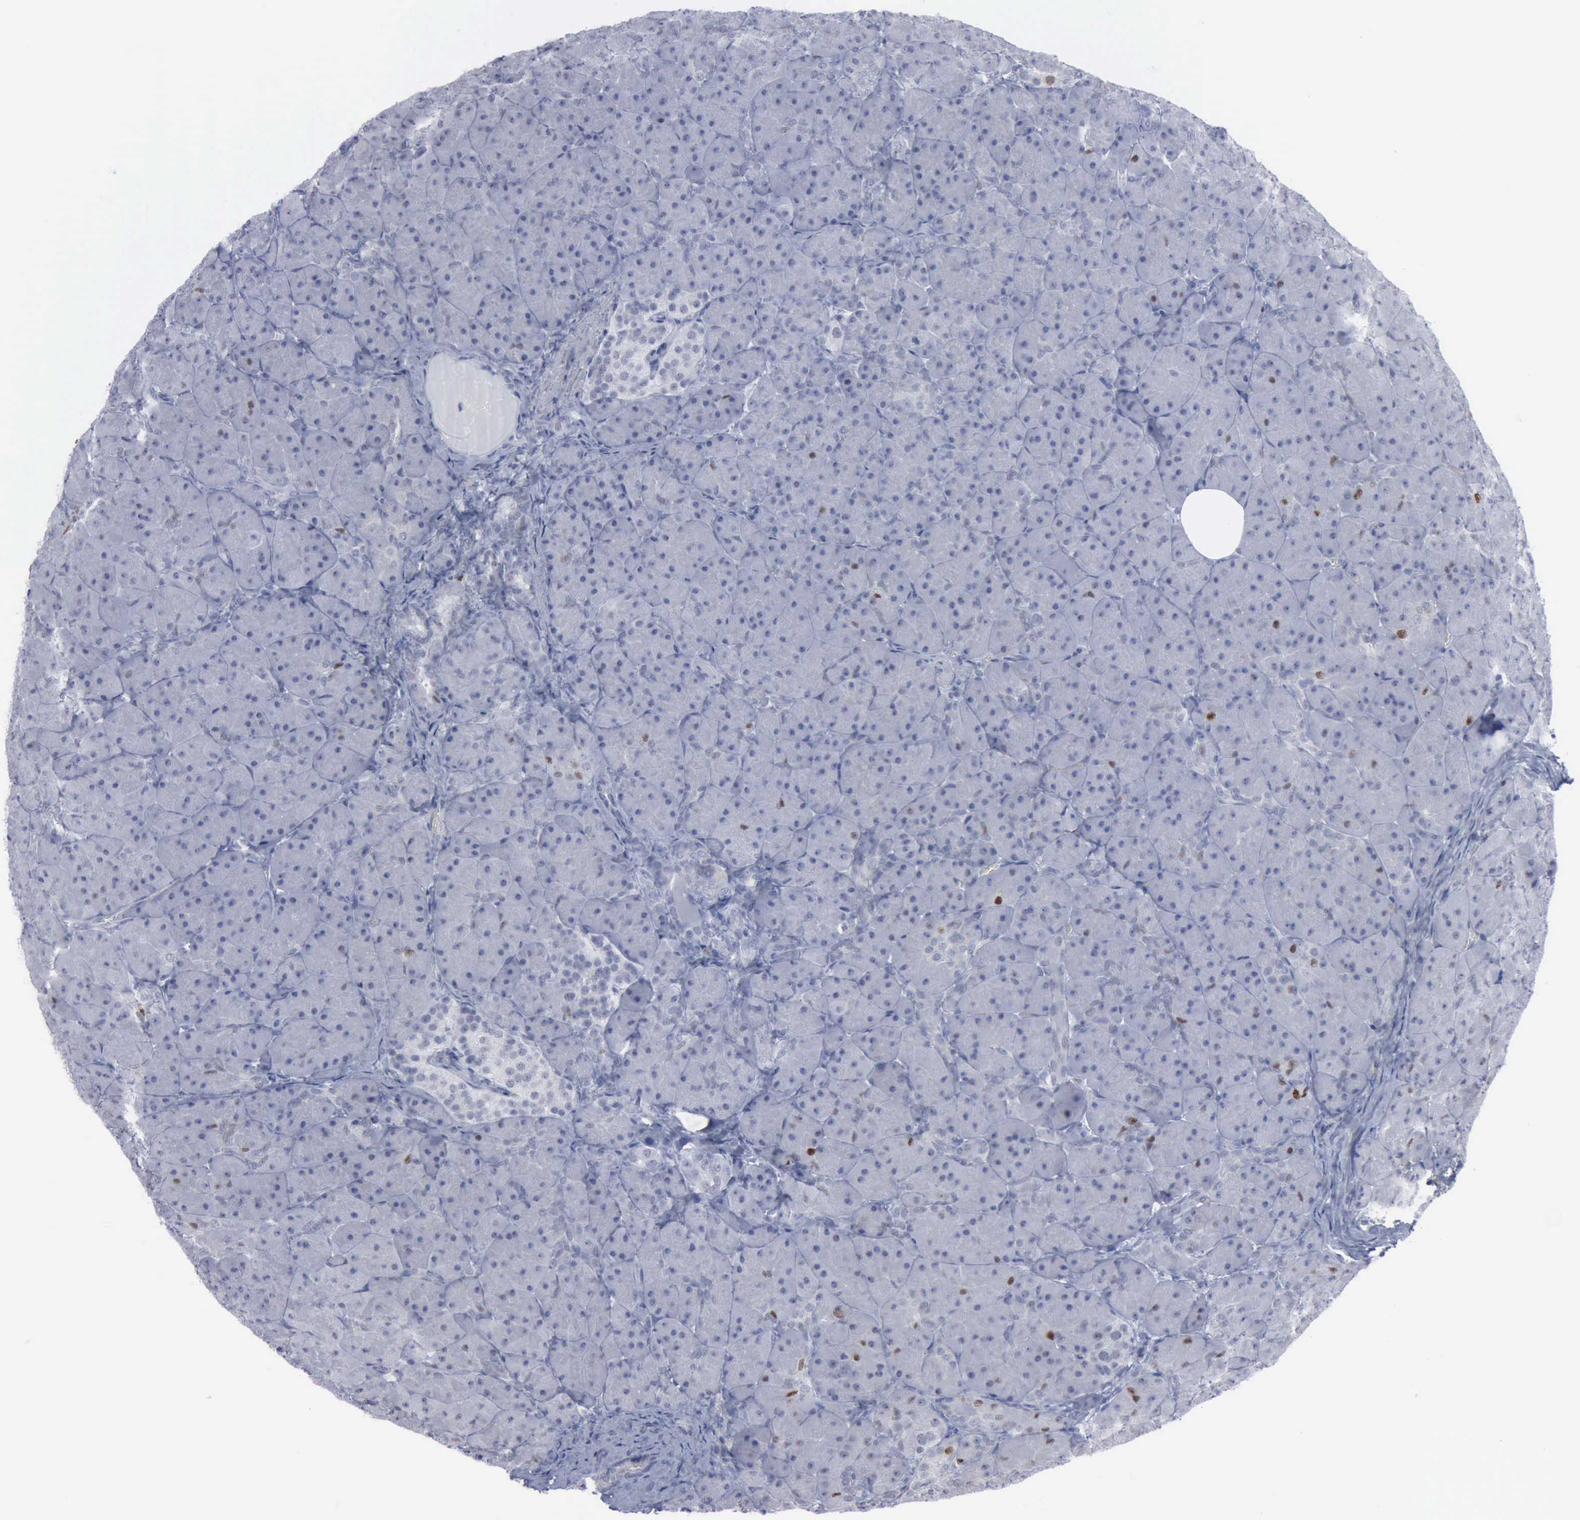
{"staining": {"intensity": "strong", "quantity": "<25%", "location": "nuclear"}, "tissue": "pancreas", "cell_type": "Exocrine glandular cells", "image_type": "normal", "snomed": [{"axis": "morphology", "description": "Normal tissue, NOS"}, {"axis": "topography", "description": "Pancreas"}], "caption": "DAB immunohistochemical staining of benign pancreas displays strong nuclear protein staining in approximately <25% of exocrine glandular cells.", "gene": "MCM5", "patient": {"sex": "male", "age": 66}}